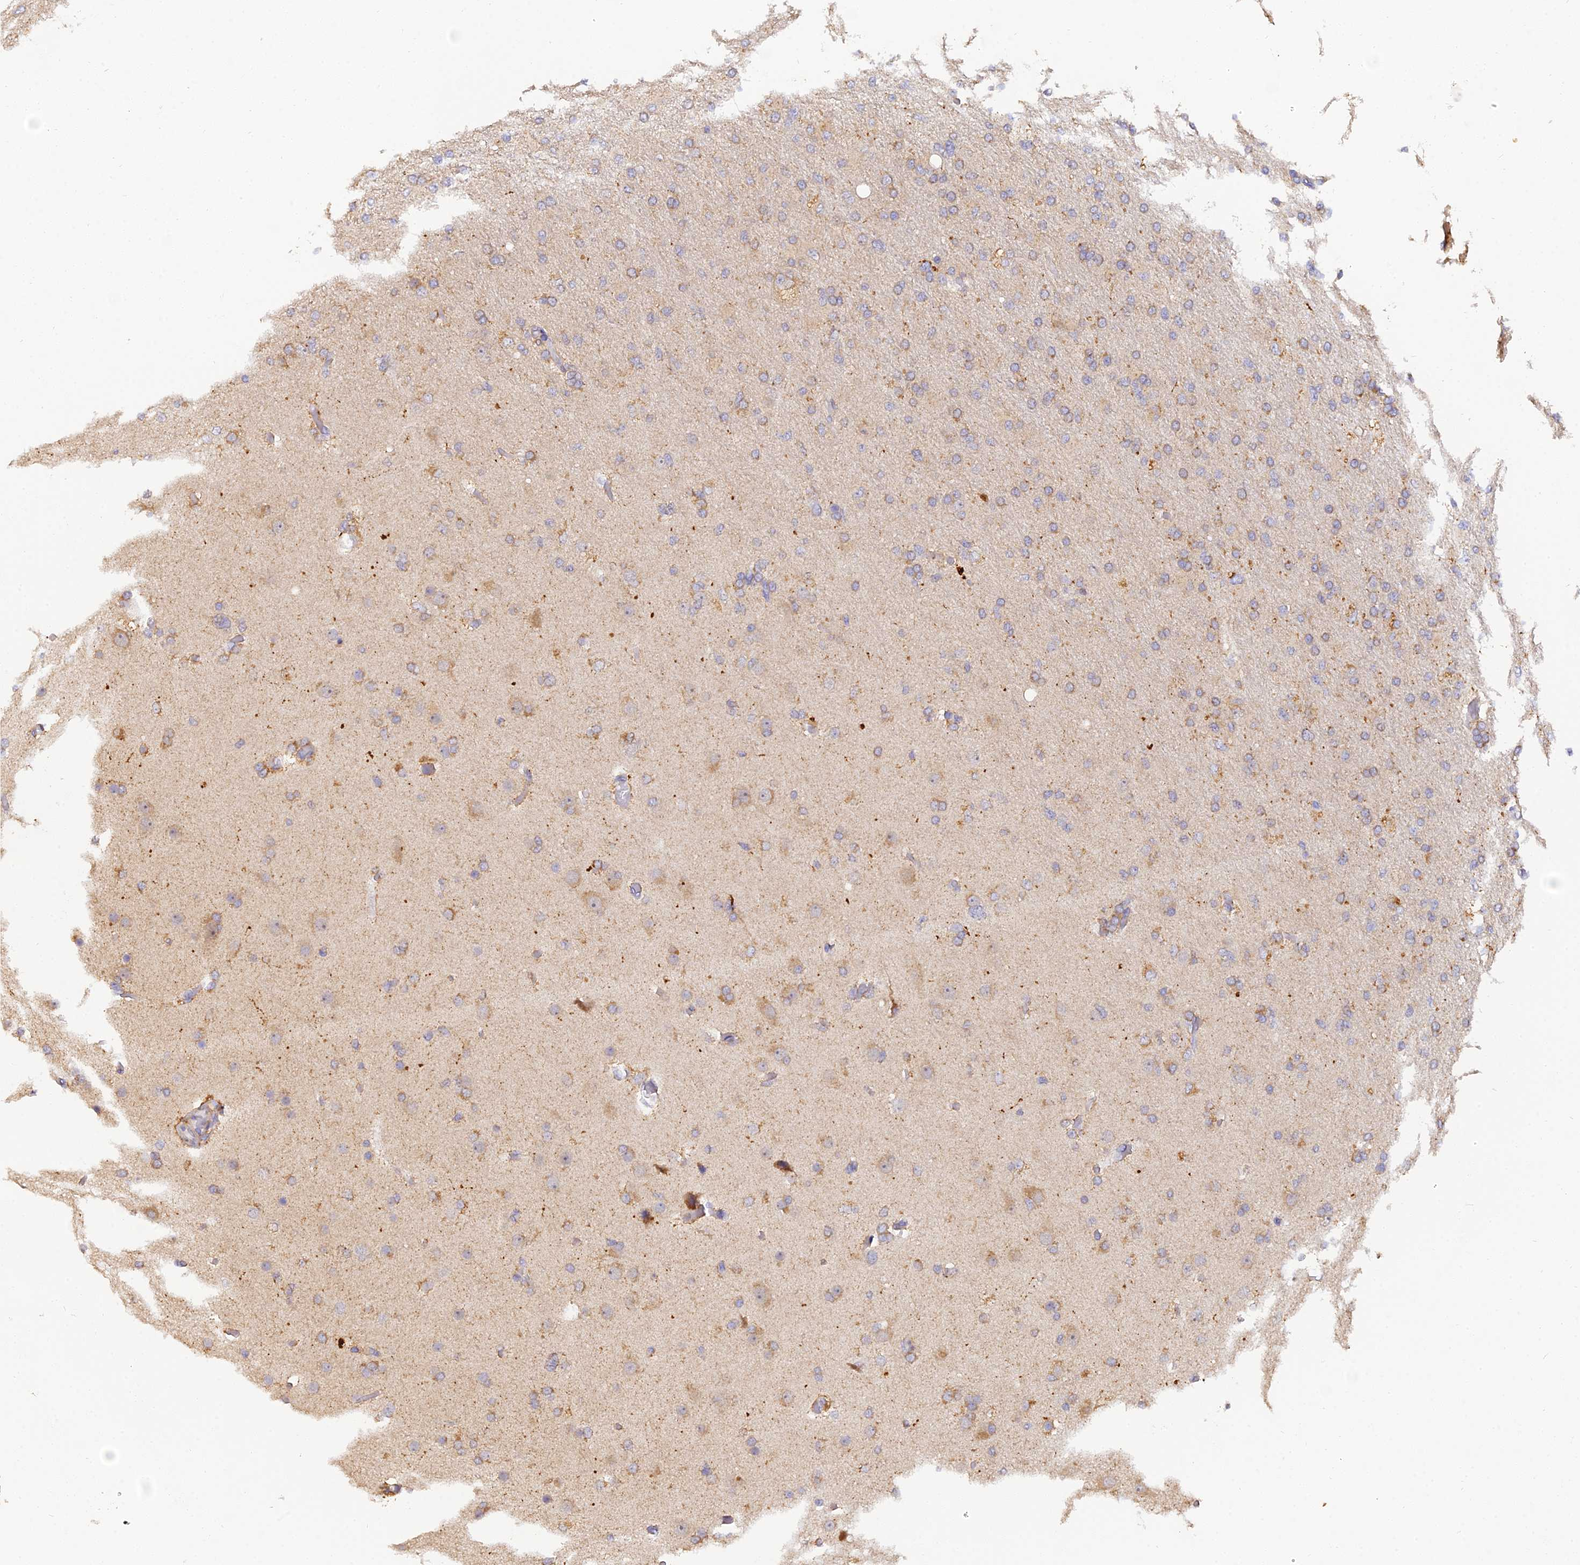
{"staining": {"intensity": "moderate", "quantity": "25%-75%", "location": "cytoplasmic/membranous"}, "tissue": "glioma", "cell_type": "Tumor cells", "image_type": "cancer", "snomed": [{"axis": "morphology", "description": "Glioma, malignant, High grade"}, {"axis": "topography", "description": "Cerebral cortex"}], "caption": "Human glioma stained for a protein (brown) exhibits moderate cytoplasmic/membranous positive expression in approximately 25%-75% of tumor cells.", "gene": "ARL8B", "patient": {"sex": "female", "age": 36}}